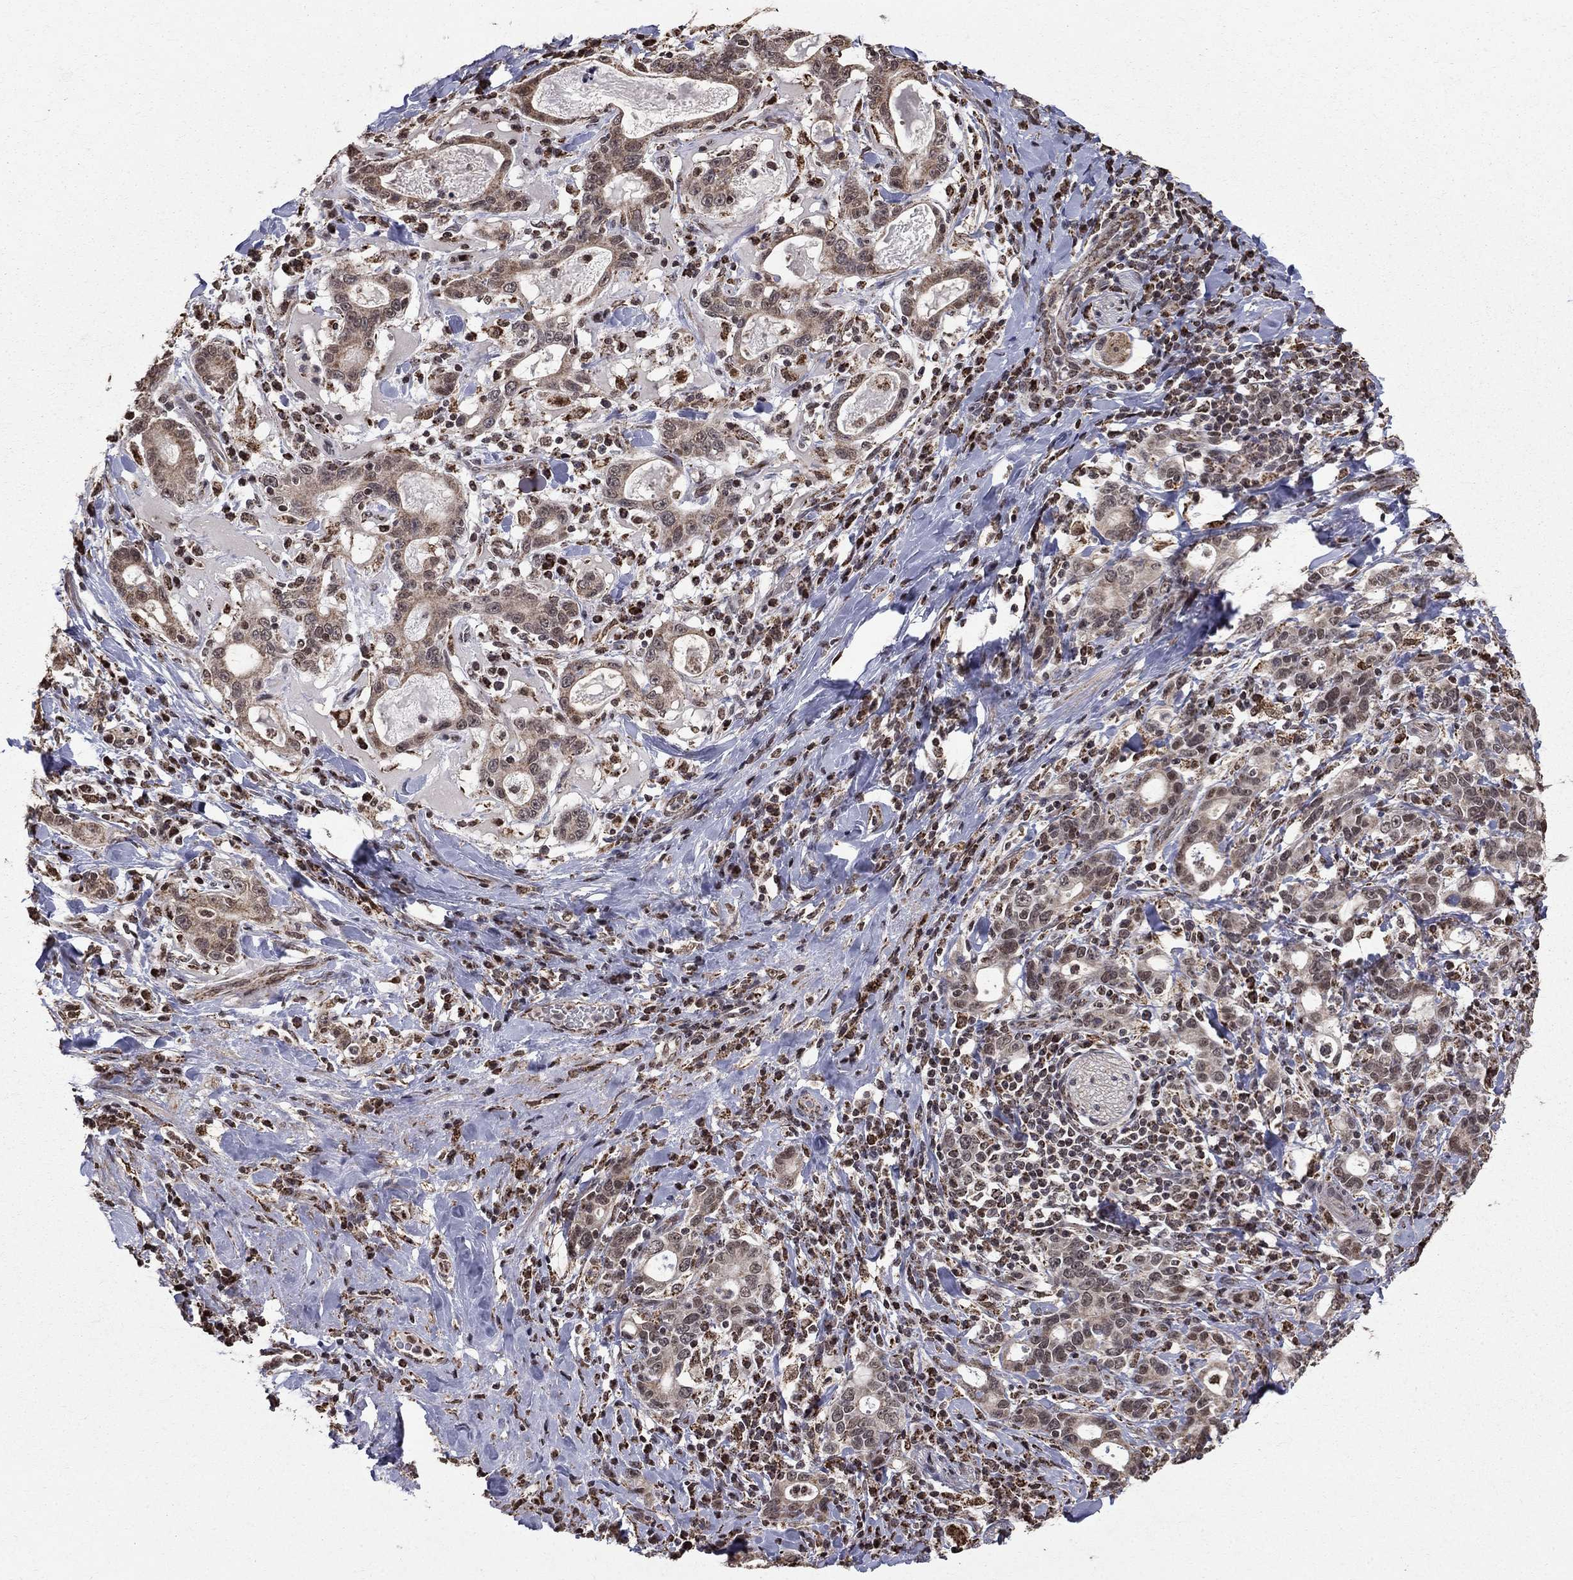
{"staining": {"intensity": "weak", "quantity": "25%-75%", "location": "cytoplasmic/membranous"}, "tissue": "stomach cancer", "cell_type": "Tumor cells", "image_type": "cancer", "snomed": [{"axis": "morphology", "description": "Adenocarcinoma, NOS"}, {"axis": "topography", "description": "Stomach"}], "caption": "Stomach cancer stained with immunohistochemistry shows weak cytoplasmic/membranous staining in approximately 25%-75% of tumor cells.", "gene": "ACOT13", "patient": {"sex": "male", "age": 79}}